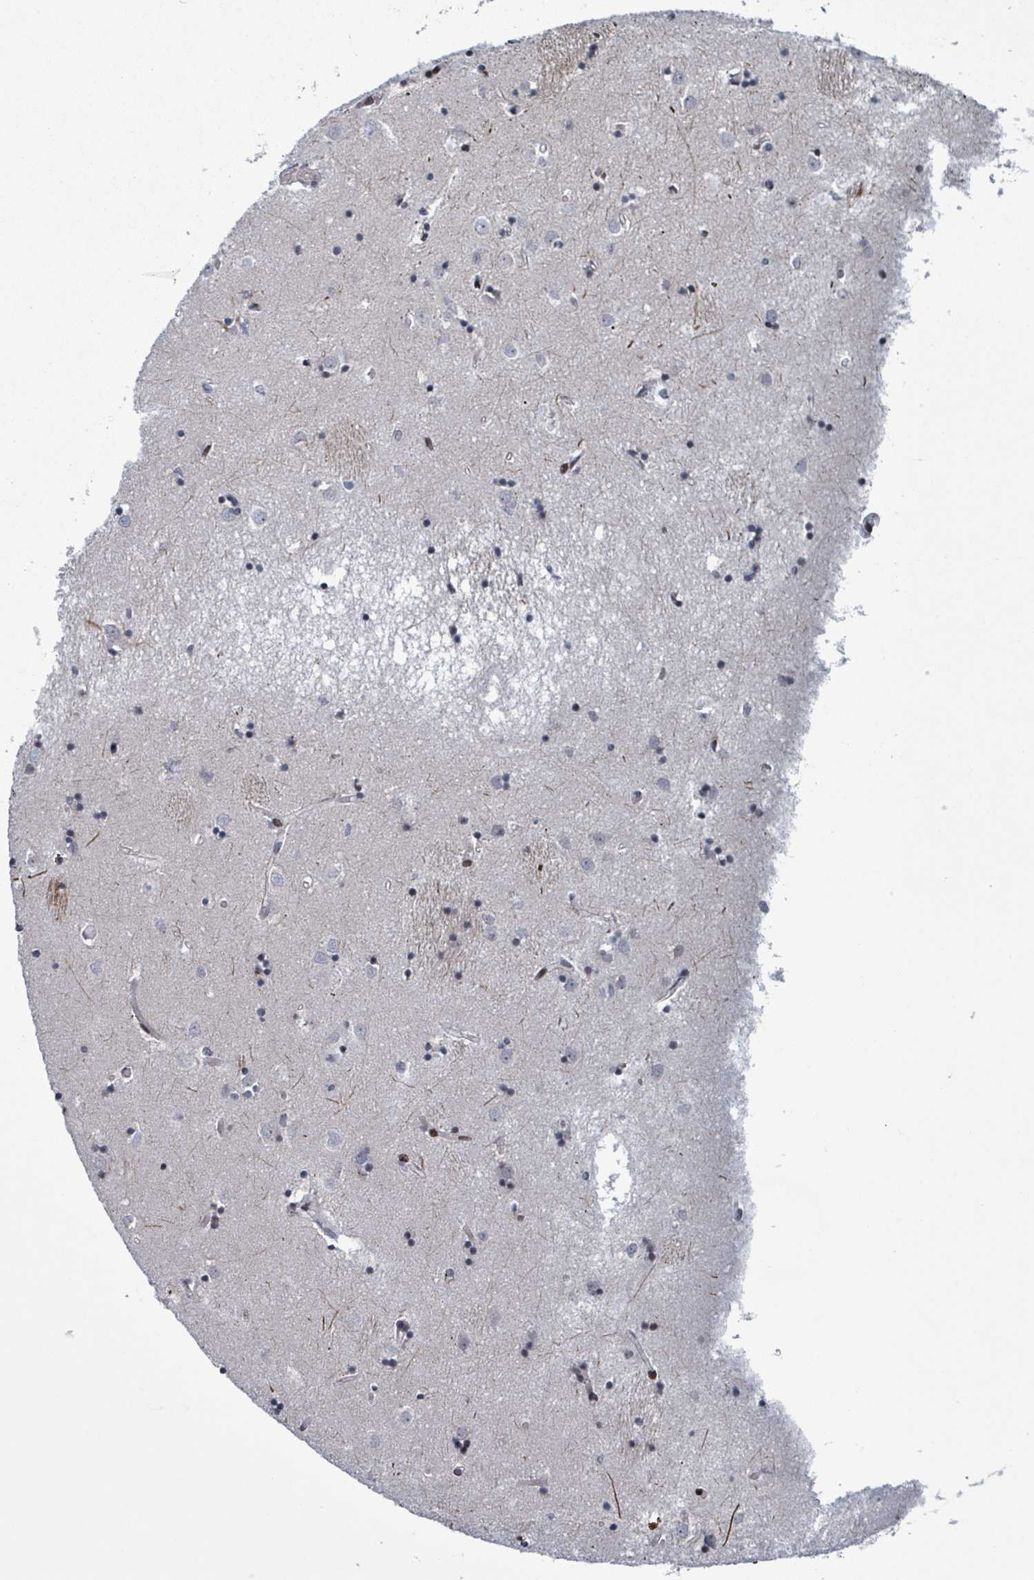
{"staining": {"intensity": "moderate", "quantity": "<25%", "location": "nuclear"}, "tissue": "caudate", "cell_type": "Glial cells", "image_type": "normal", "snomed": [{"axis": "morphology", "description": "Normal tissue, NOS"}, {"axis": "topography", "description": "Lateral ventricle wall"}], "caption": "Immunohistochemistry (IHC) of unremarkable caudate exhibits low levels of moderate nuclear positivity in about <25% of glial cells. (brown staining indicates protein expression, while blue staining denotes nuclei).", "gene": "FNDC4", "patient": {"sex": "male", "age": 70}}